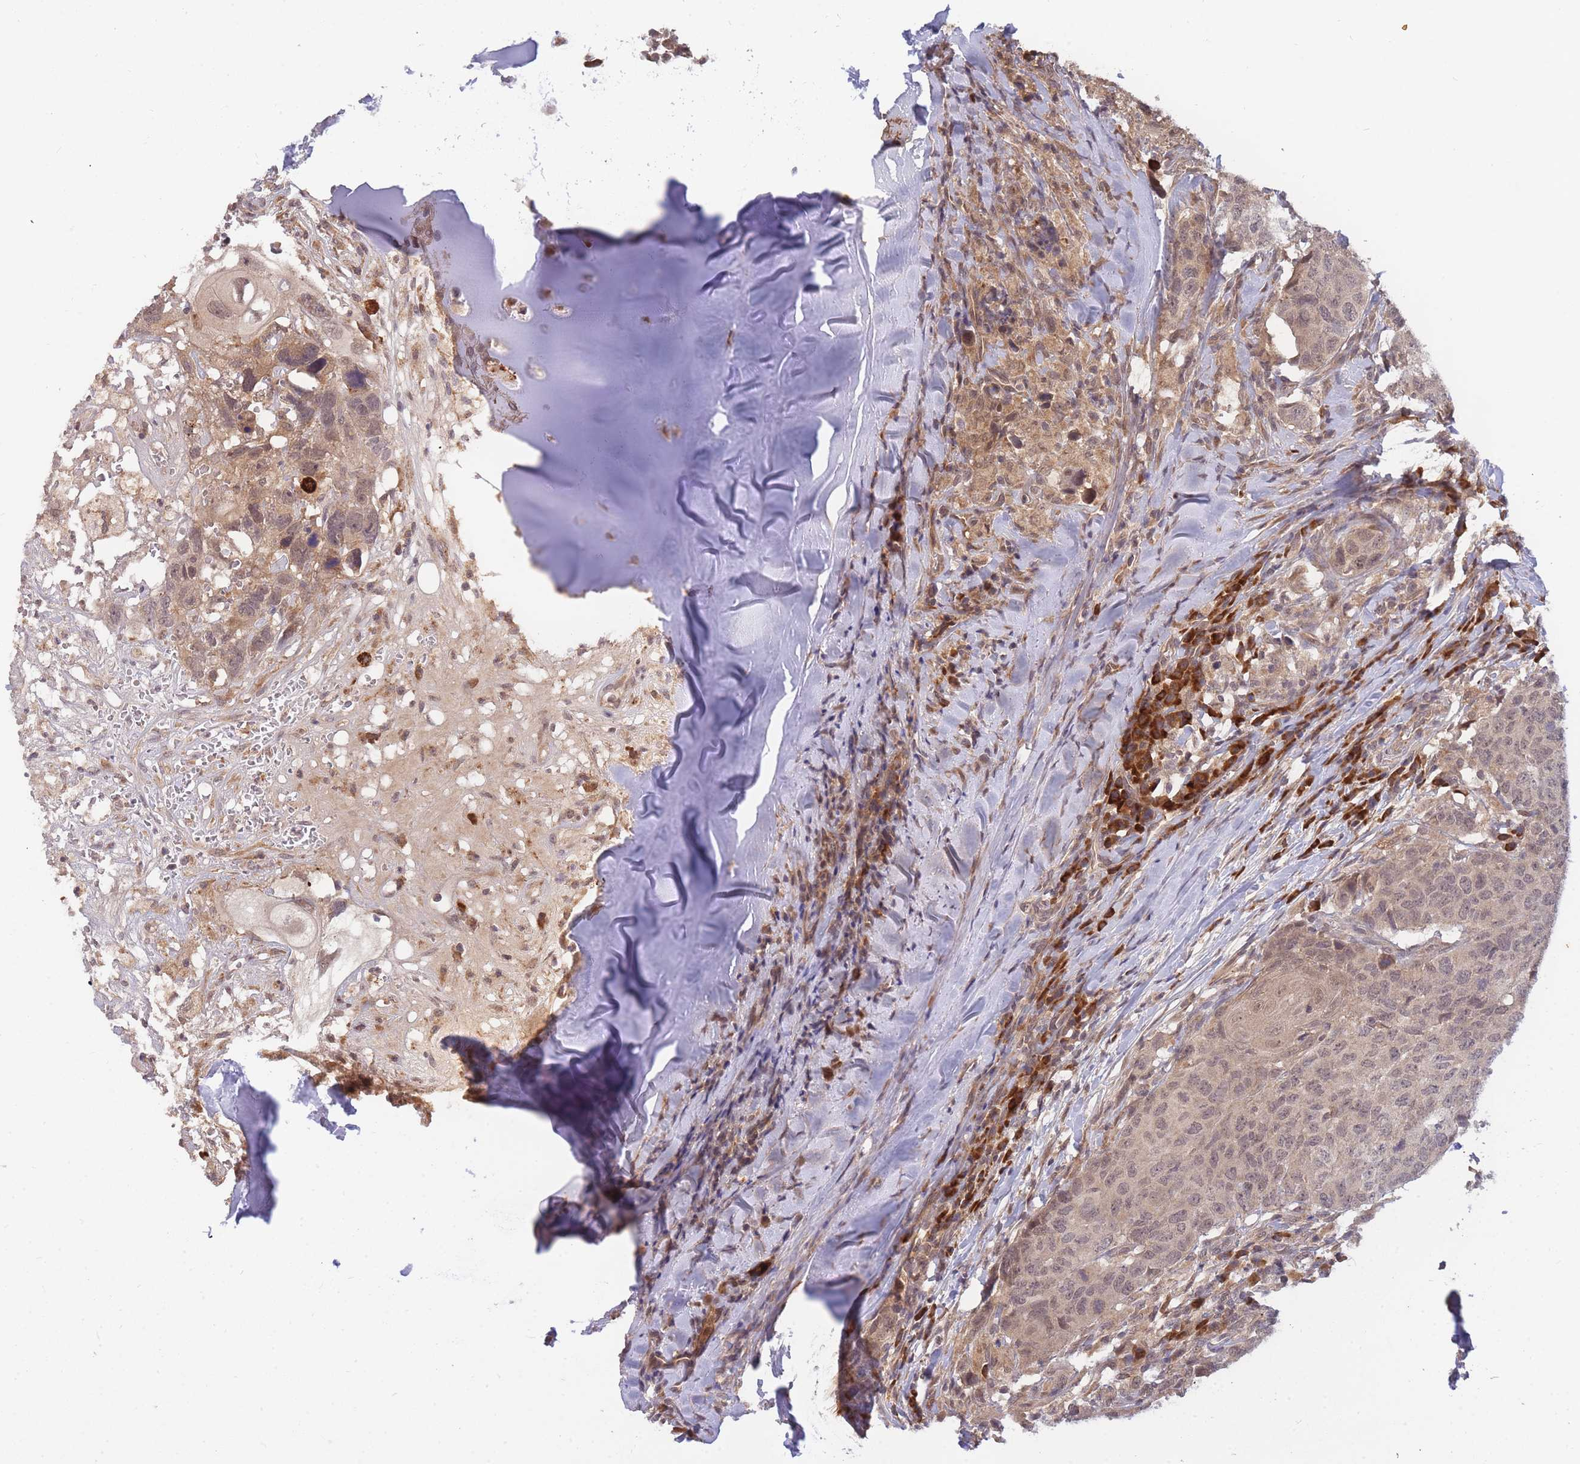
{"staining": {"intensity": "weak", "quantity": "25%-75%", "location": "cytoplasmic/membranous,nuclear"}, "tissue": "head and neck cancer", "cell_type": "Tumor cells", "image_type": "cancer", "snomed": [{"axis": "morphology", "description": "Normal tissue, NOS"}, {"axis": "morphology", "description": "Squamous cell carcinoma, NOS"}, {"axis": "topography", "description": "Skeletal muscle"}, {"axis": "topography", "description": "Vascular tissue"}, {"axis": "topography", "description": "Peripheral nerve tissue"}, {"axis": "topography", "description": "Head-Neck"}], "caption": "Approximately 25%-75% of tumor cells in head and neck cancer (squamous cell carcinoma) demonstrate weak cytoplasmic/membranous and nuclear protein positivity as visualized by brown immunohistochemical staining.", "gene": "SMC6", "patient": {"sex": "male", "age": 66}}